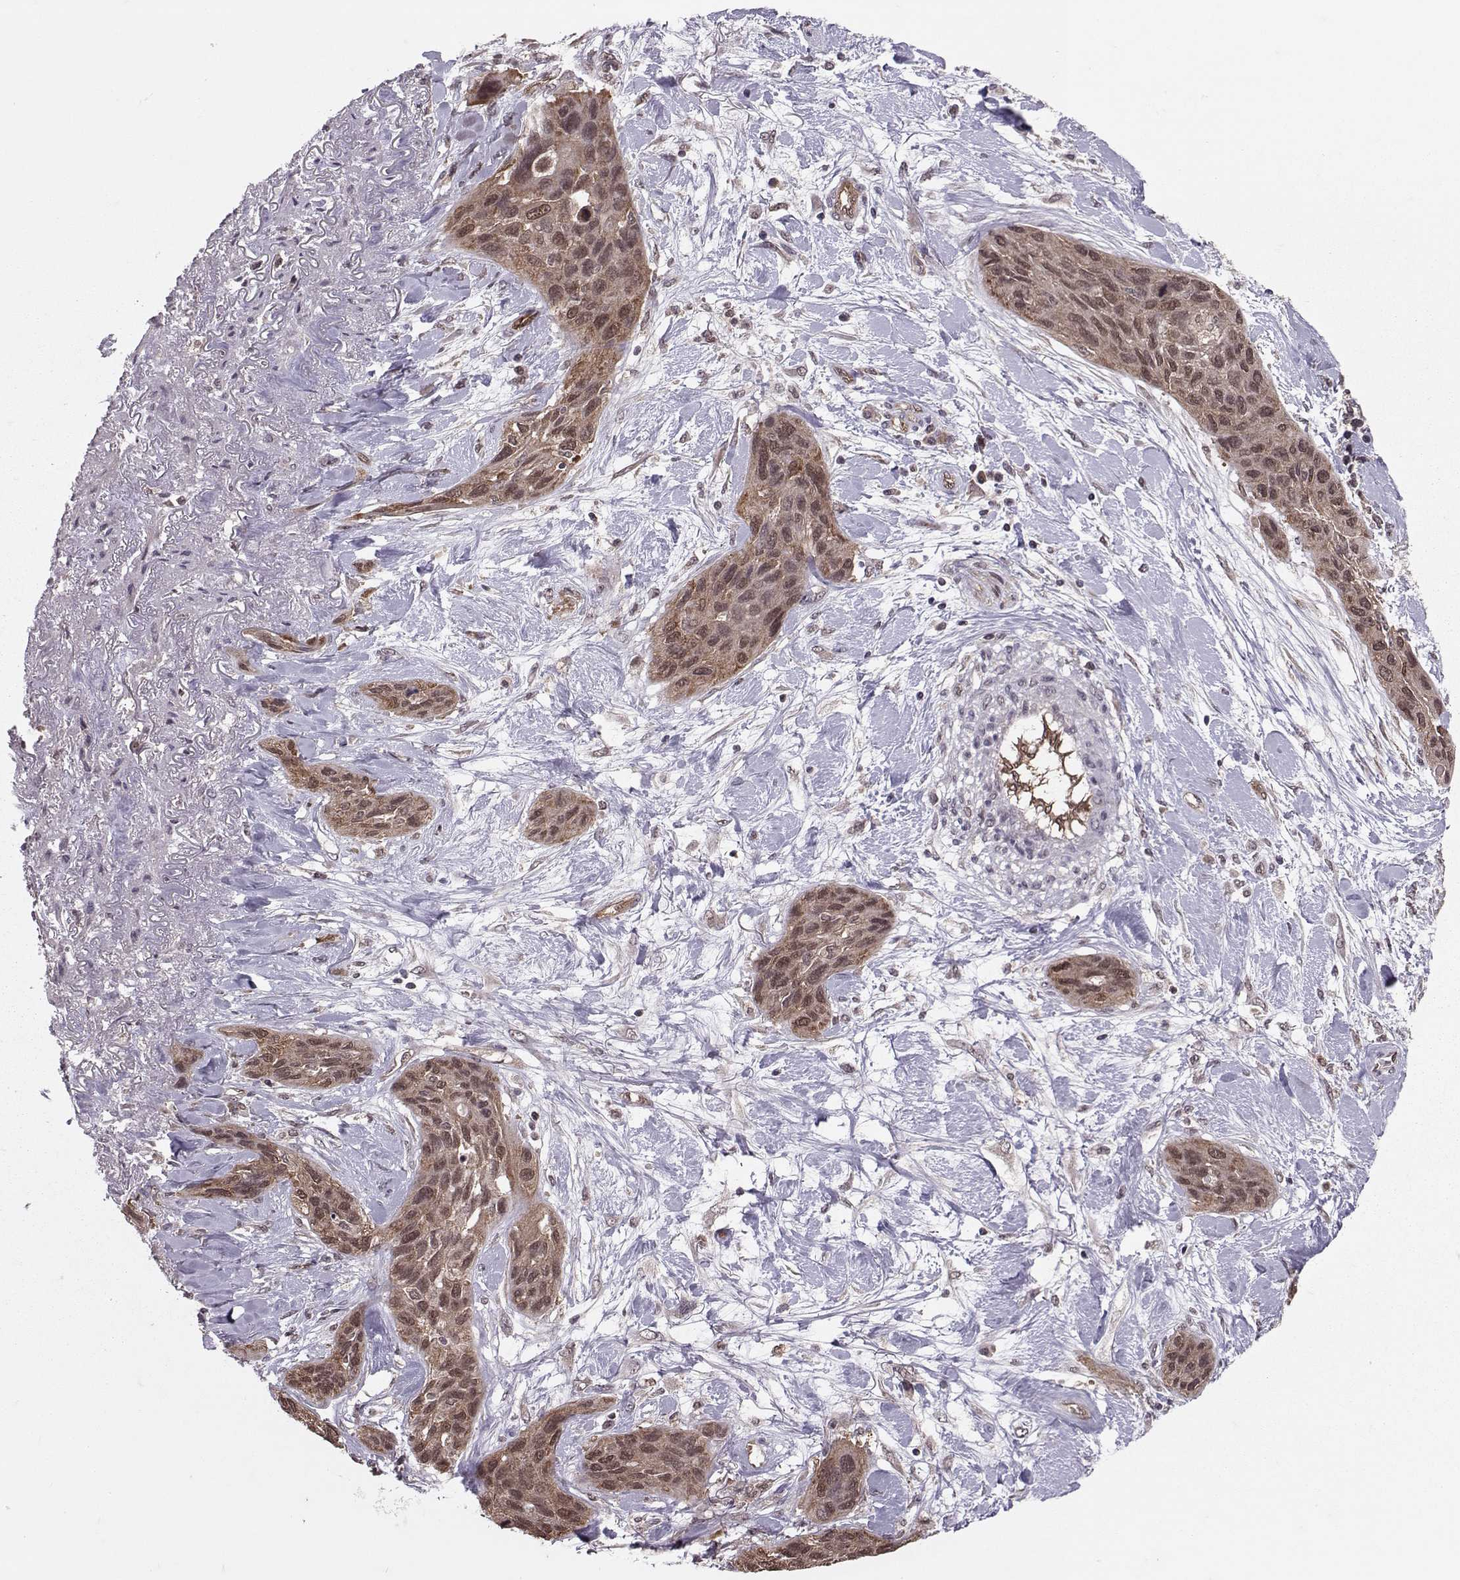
{"staining": {"intensity": "weak", "quantity": ">75%", "location": "cytoplasmic/membranous"}, "tissue": "lung cancer", "cell_type": "Tumor cells", "image_type": "cancer", "snomed": [{"axis": "morphology", "description": "Squamous cell carcinoma, NOS"}, {"axis": "topography", "description": "Lung"}], "caption": "IHC micrograph of lung cancer (squamous cell carcinoma) stained for a protein (brown), which shows low levels of weak cytoplasmic/membranous positivity in about >75% of tumor cells.", "gene": "PPP2R2A", "patient": {"sex": "female", "age": 70}}